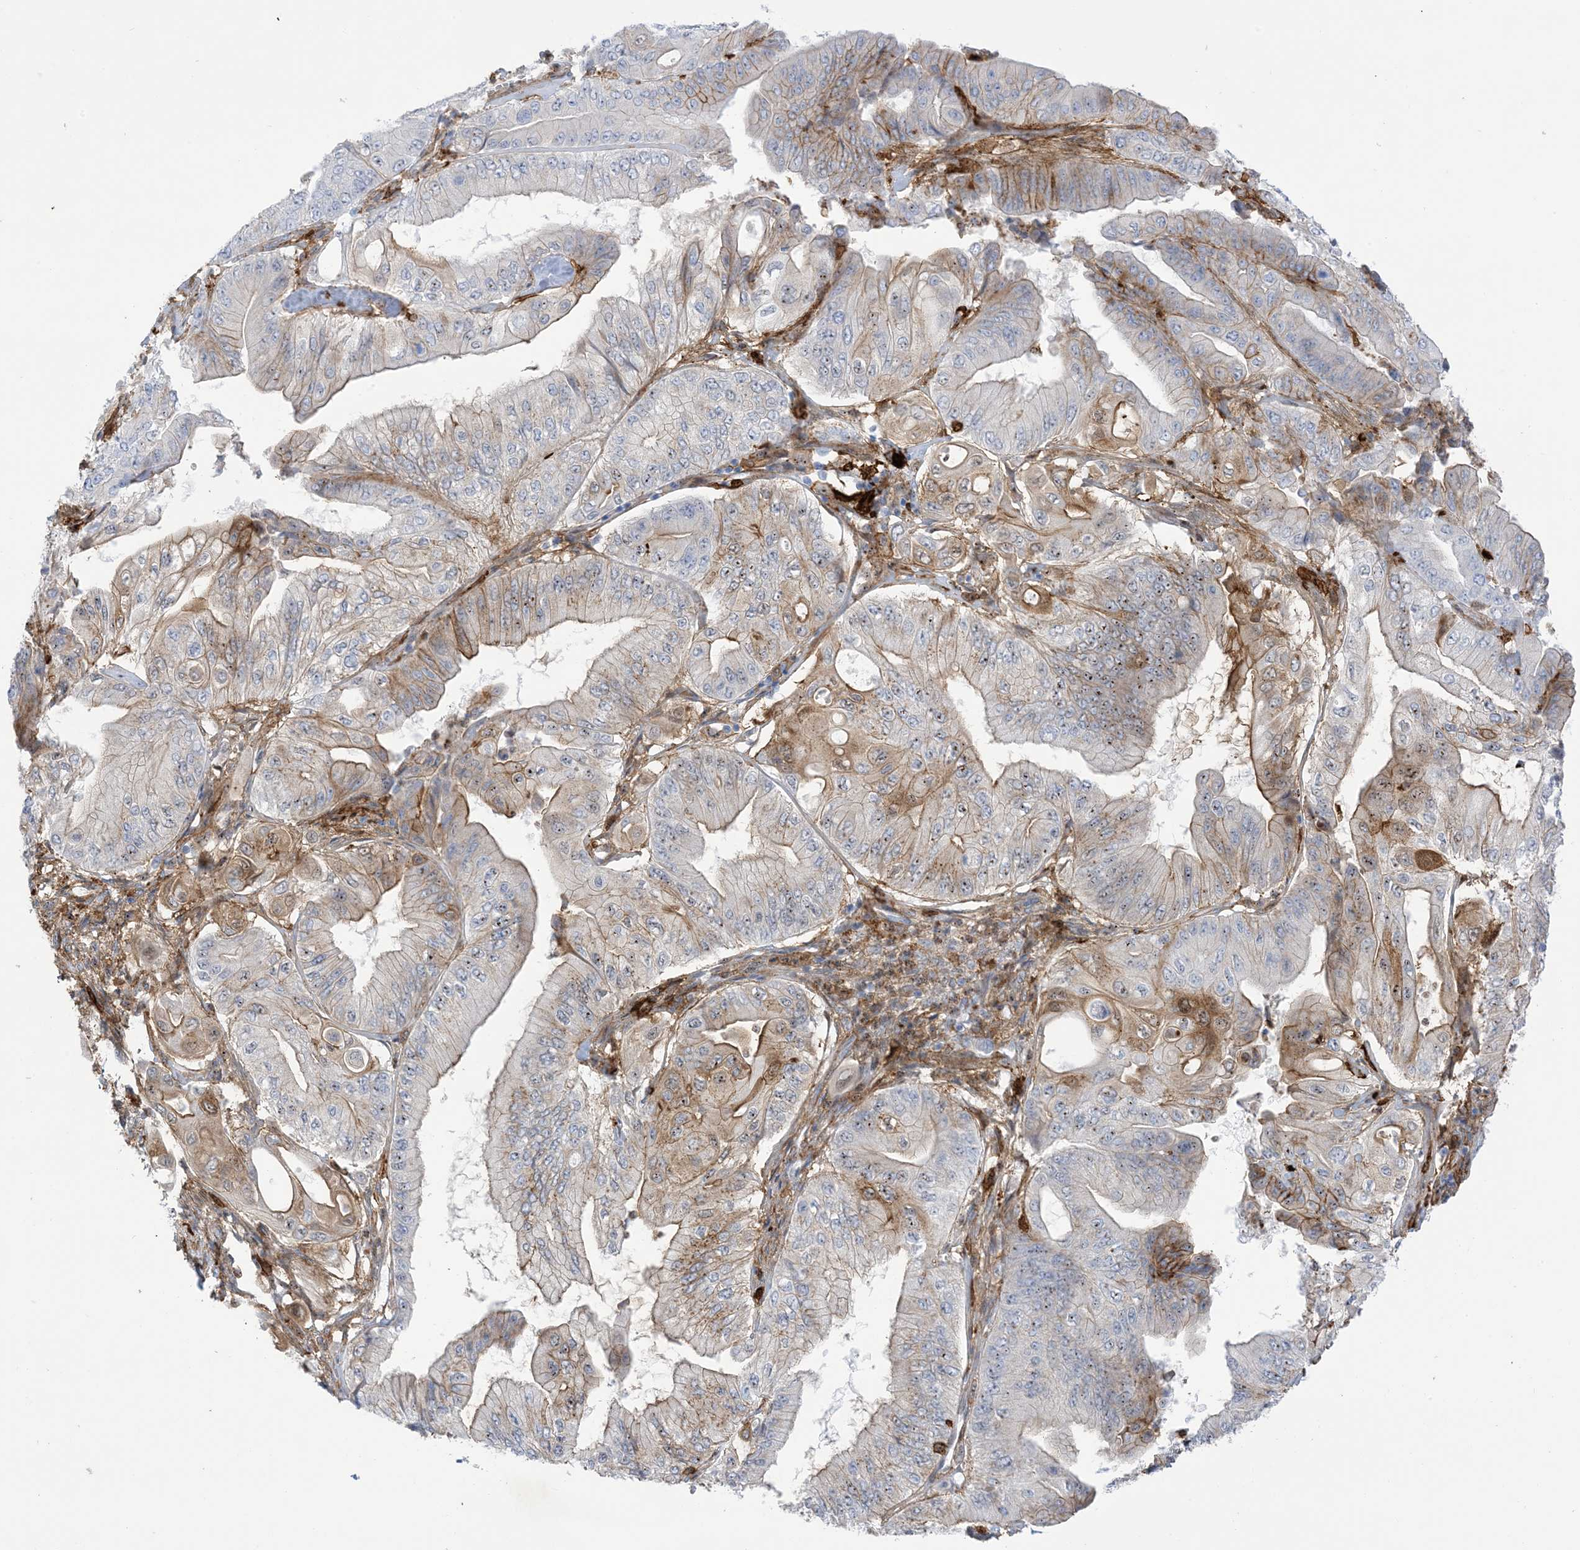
{"staining": {"intensity": "moderate", "quantity": "<25%", "location": "cytoplasmic/membranous"}, "tissue": "pancreatic cancer", "cell_type": "Tumor cells", "image_type": "cancer", "snomed": [{"axis": "morphology", "description": "Adenocarcinoma, NOS"}, {"axis": "topography", "description": "Pancreas"}], "caption": "Moderate cytoplasmic/membranous protein positivity is appreciated in about <25% of tumor cells in pancreatic cancer. The protein of interest is stained brown, and the nuclei are stained in blue (DAB IHC with brightfield microscopy, high magnification).", "gene": "ICMT", "patient": {"sex": "female", "age": 77}}